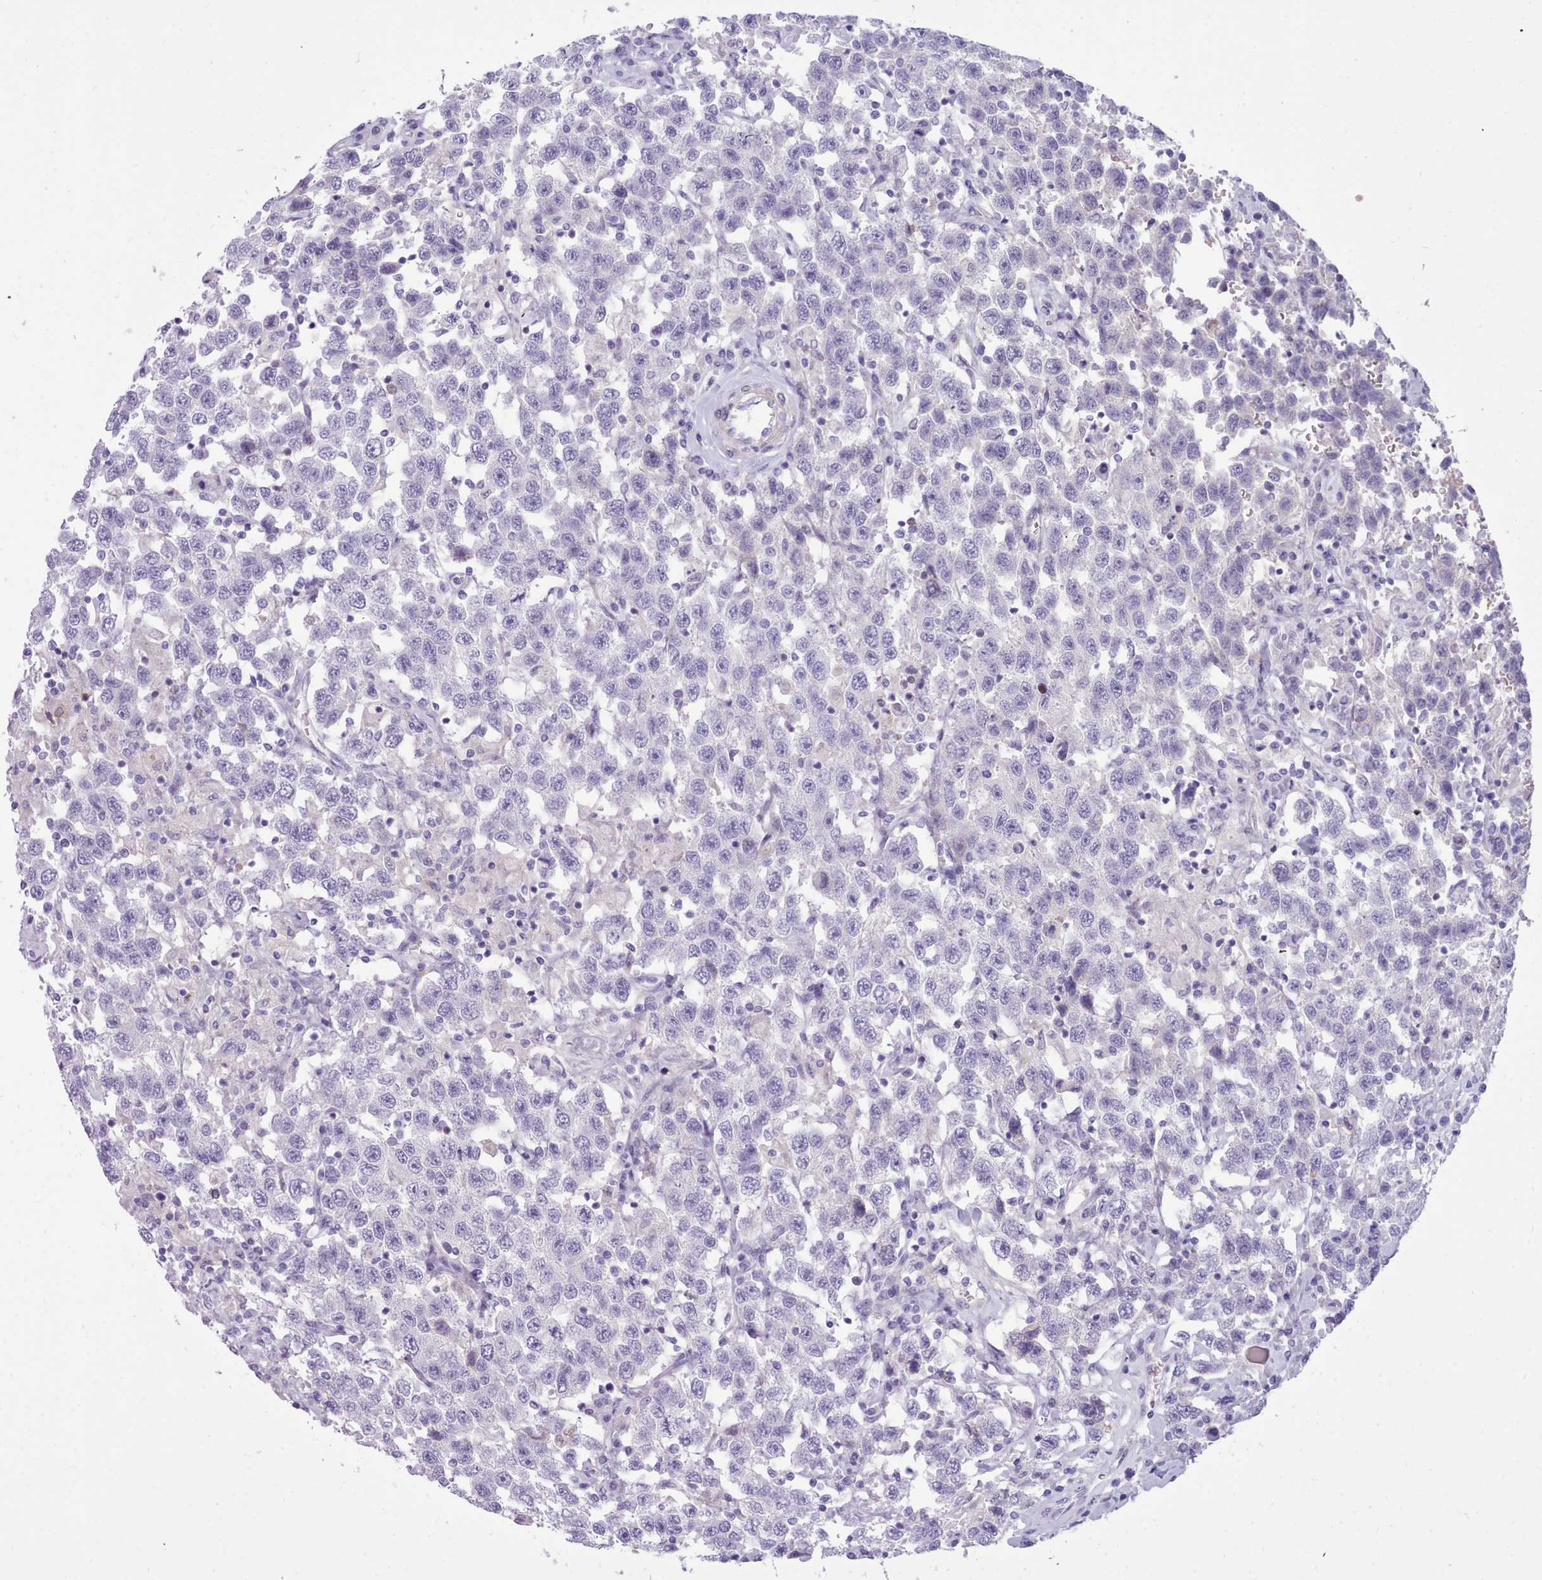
{"staining": {"intensity": "negative", "quantity": "none", "location": "none"}, "tissue": "testis cancer", "cell_type": "Tumor cells", "image_type": "cancer", "snomed": [{"axis": "morphology", "description": "Seminoma, NOS"}, {"axis": "topography", "description": "Testis"}], "caption": "High magnification brightfield microscopy of testis cancer stained with DAB (brown) and counterstained with hematoxylin (blue): tumor cells show no significant expression. (DAB immunohistochemistry (IHC), high magnification).", "gene": "NKX1-2", "patient": {"sex": "male", "age": 41}}